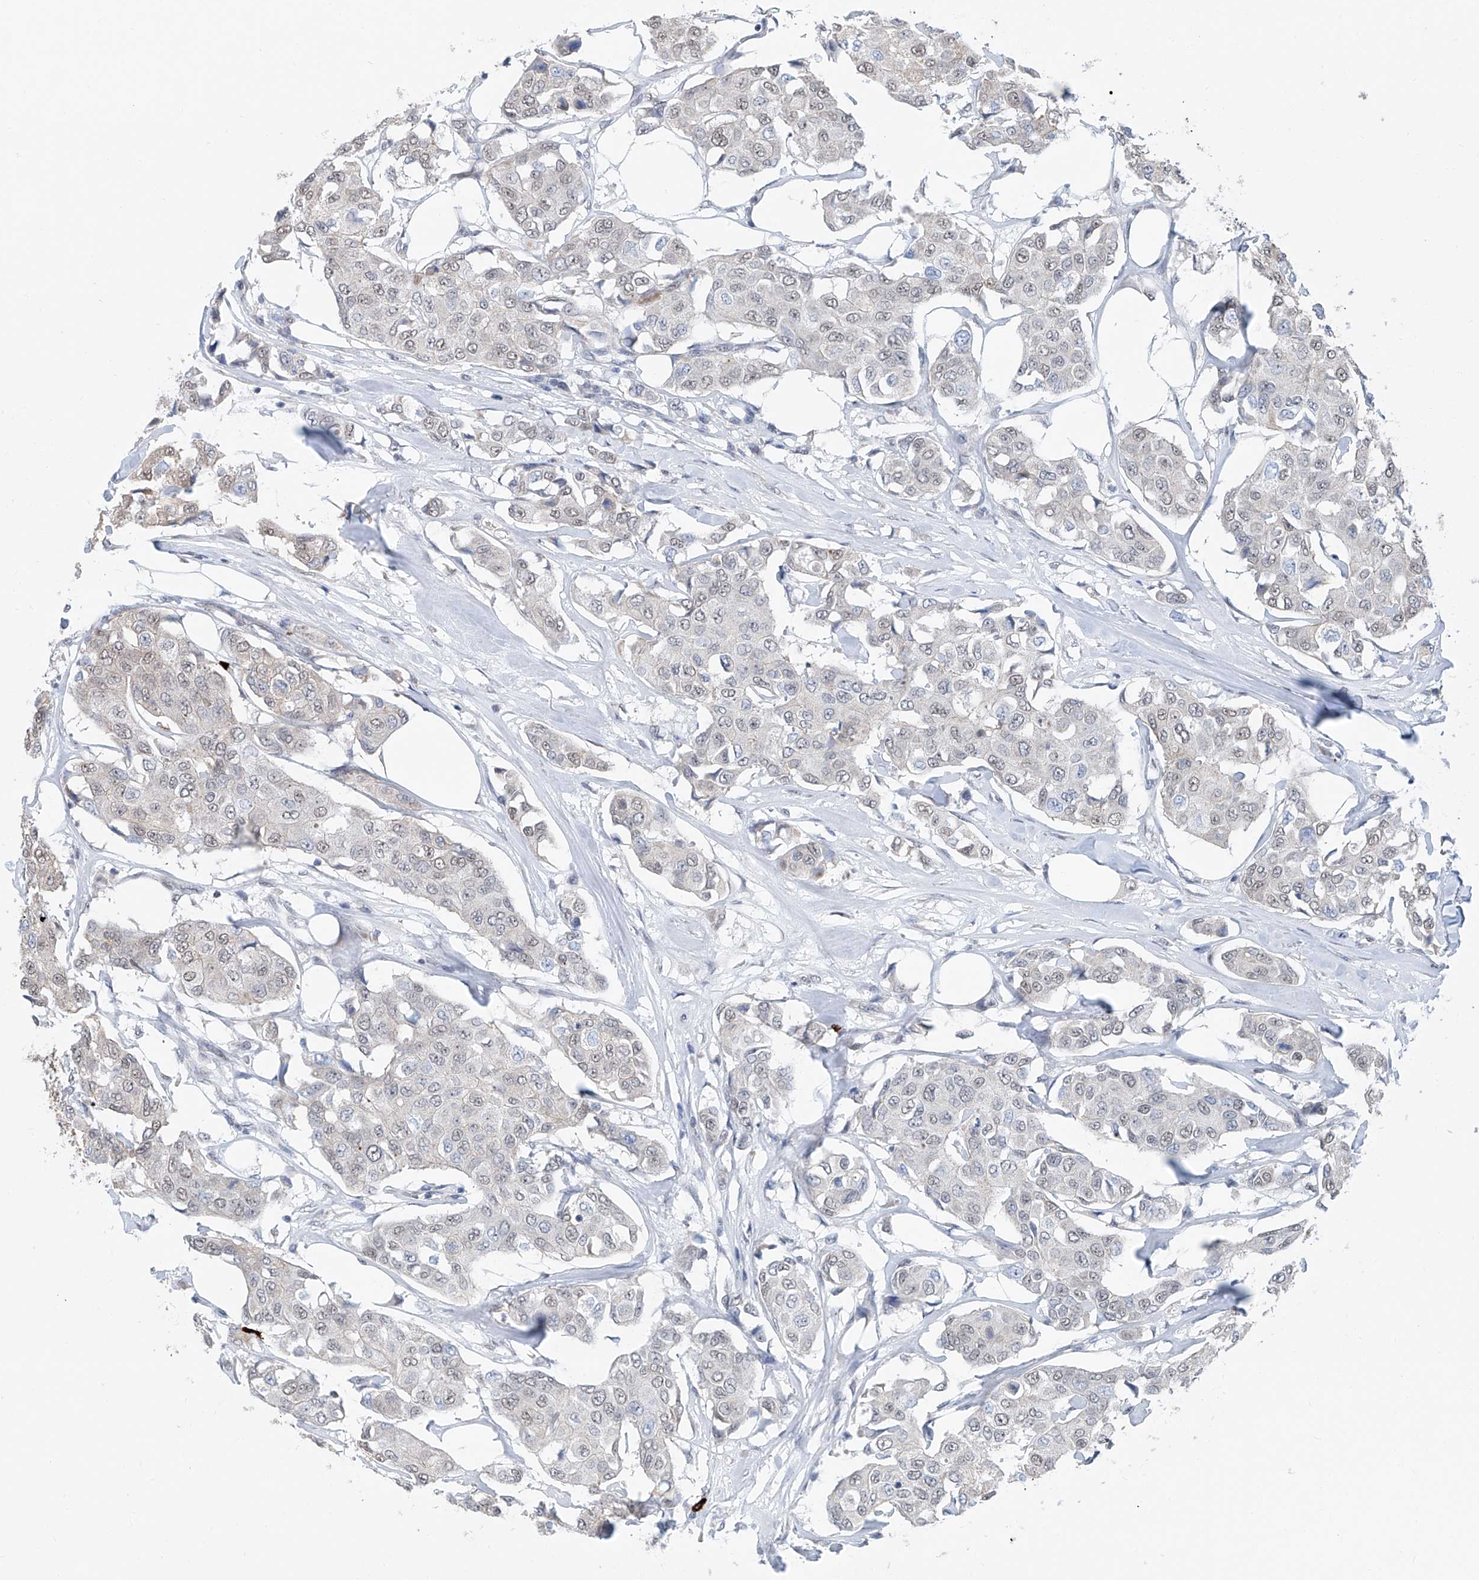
{"staining": {"intensity": "weak", "quantity": "25%-75%", "location": "nuclear"}, "tissue": "breast cancer", "cell_type": "Tumor cells", "image_type": "cancer", "snomed": [{"axis": "morphology", "description": "Duct carcinoma"}, {"axis": "topography", "description": "Breast"}], "caption": "Weak nuclear staining for a protein is identified in approximately 25%-75% of tumor cells of breast cancer using immunohistochemistry (IHC).", "gene": "SDE2", "patient": {"sex": "female", "age": 80}}